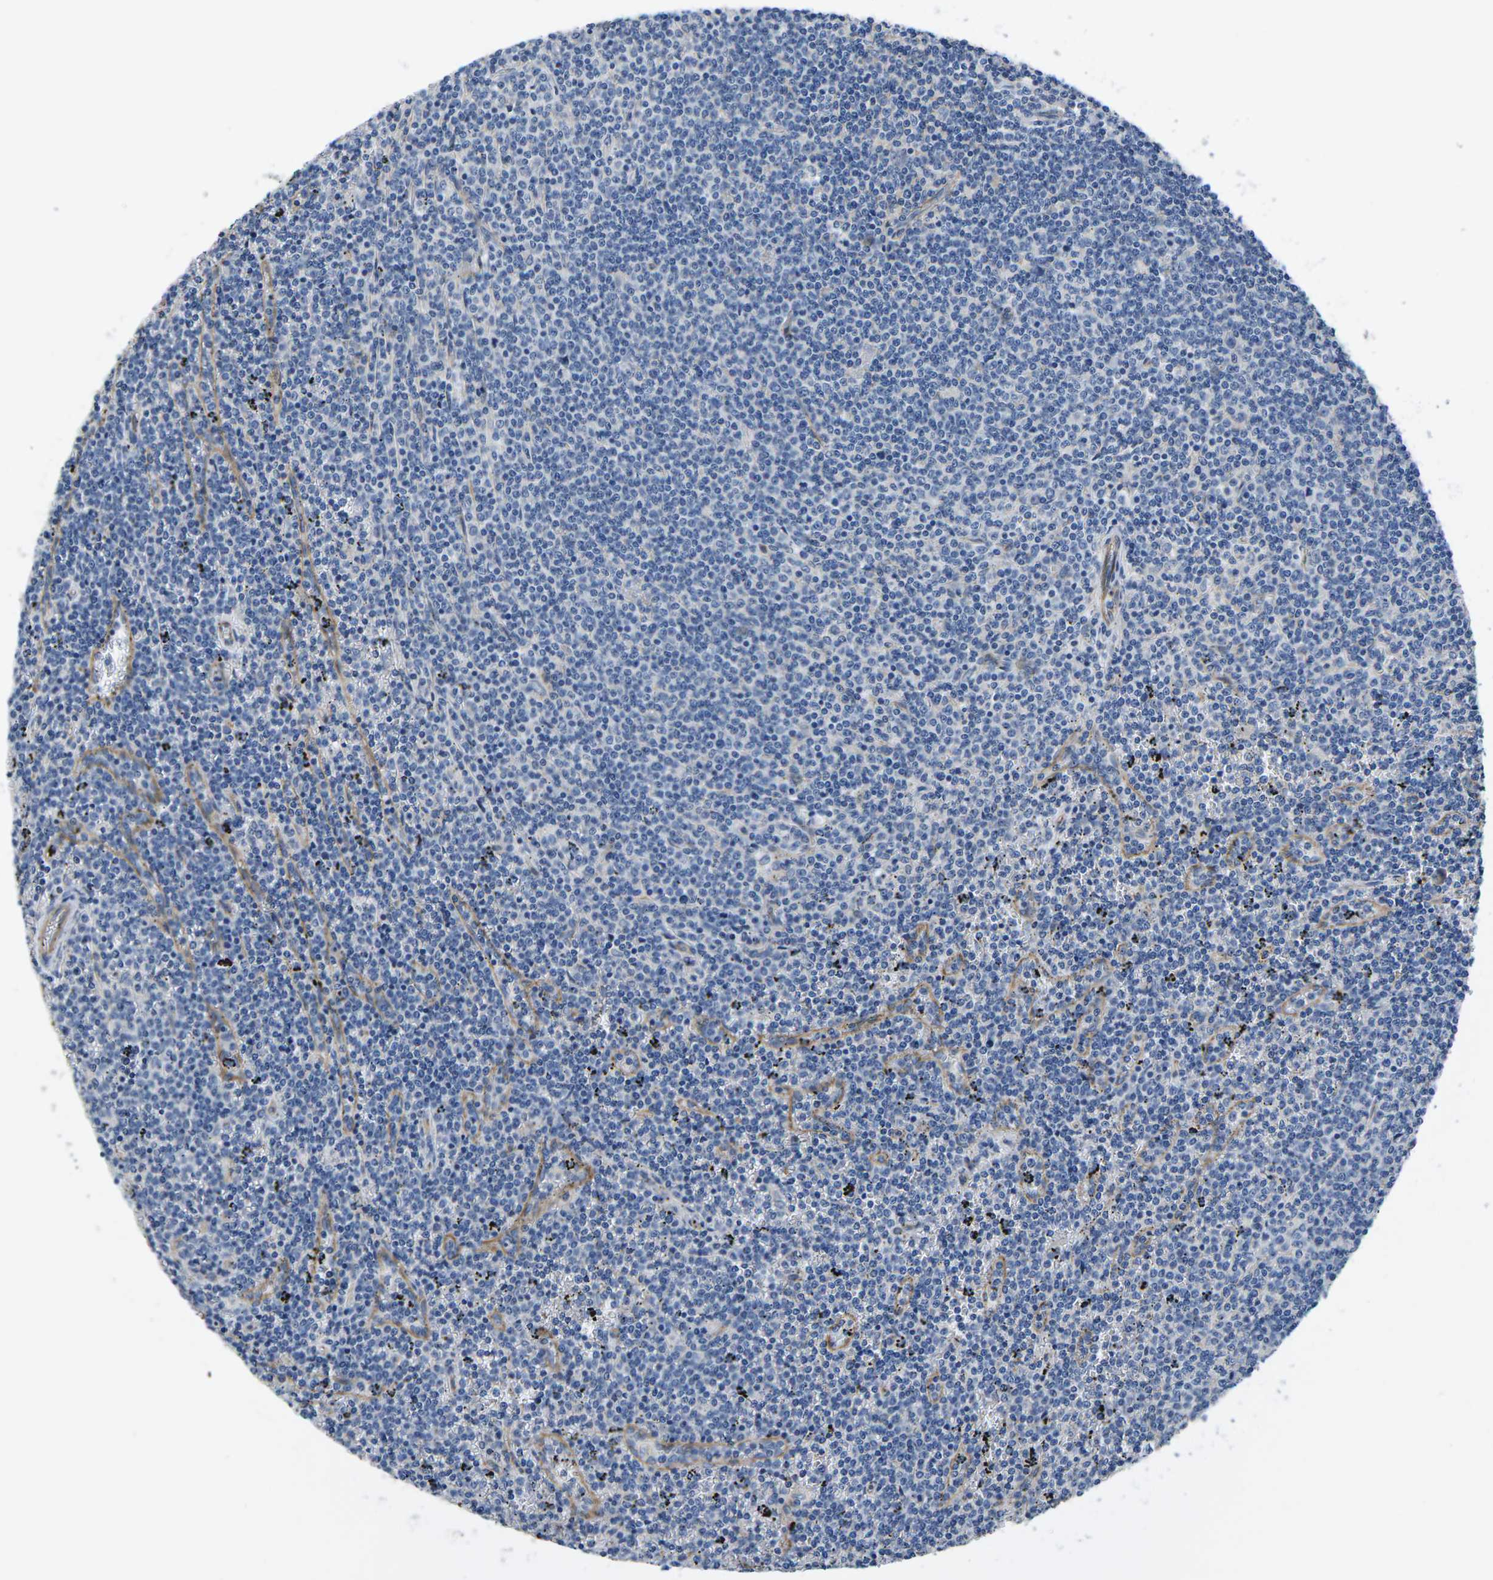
{"staining": {"intensity": "negative", "quantity": "none", "location": "none"}, "tissue": "lymphoma", "cell_type": "Tumor cells", "image_type": "cancer", "snomed": [{"axis": "morphology", "description": "Malignant lymphoma, non-Hodgkin's type, Low grade"}, {"axis": "topography", "description": "Spleen"}], "caption": "Protein analysis of lymphoma exhibits no significant expression in tumor cells.", "gene": "CTNND1", "patient": {"sex": "female", "age": 50}}